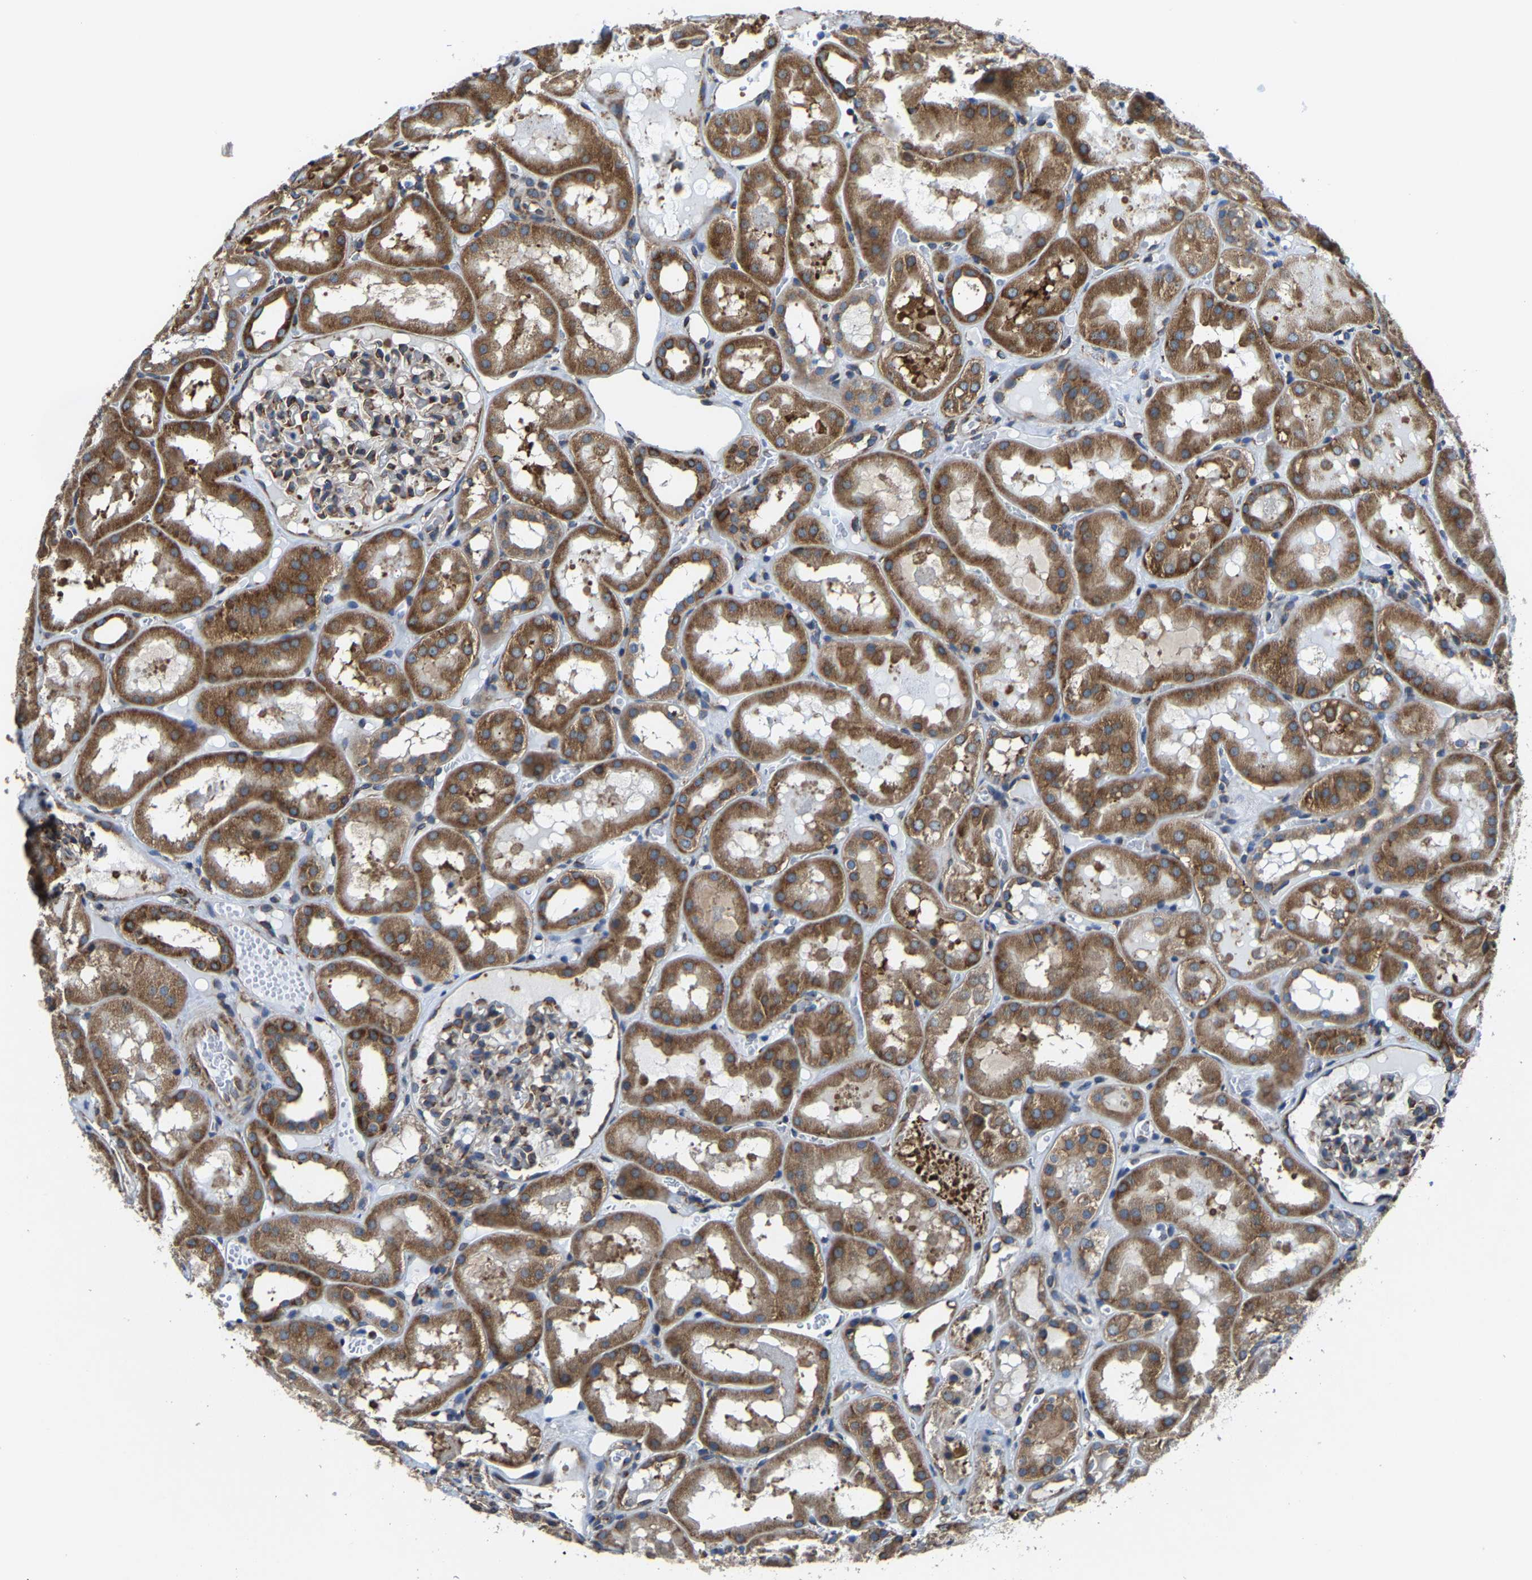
{"staining": {"intensity": "strong", "quantity": "25%-75%", "location": "cytoplasmic/membranous"}, "tissue": "kidney", "cell_type": "Cells in glomeruli", "image_type": "normal", "snomed": [{"axis": "morphology", "description": "Normal tissue, NOS"}, {"axis": "topography", "description": "Kidney"}, {"axis": "topography", "description": "Urinary bladder"}], "caption": "This photomicrograph shows immunohistochemistry (IHC) staining of unremarkable kidney, with high strong cytoplasmic/membranous expression in approximately 25%-75% of cells in glomeruli.", "gene": "G3BP2", "patient": {"sex": "male", "age": 16}}